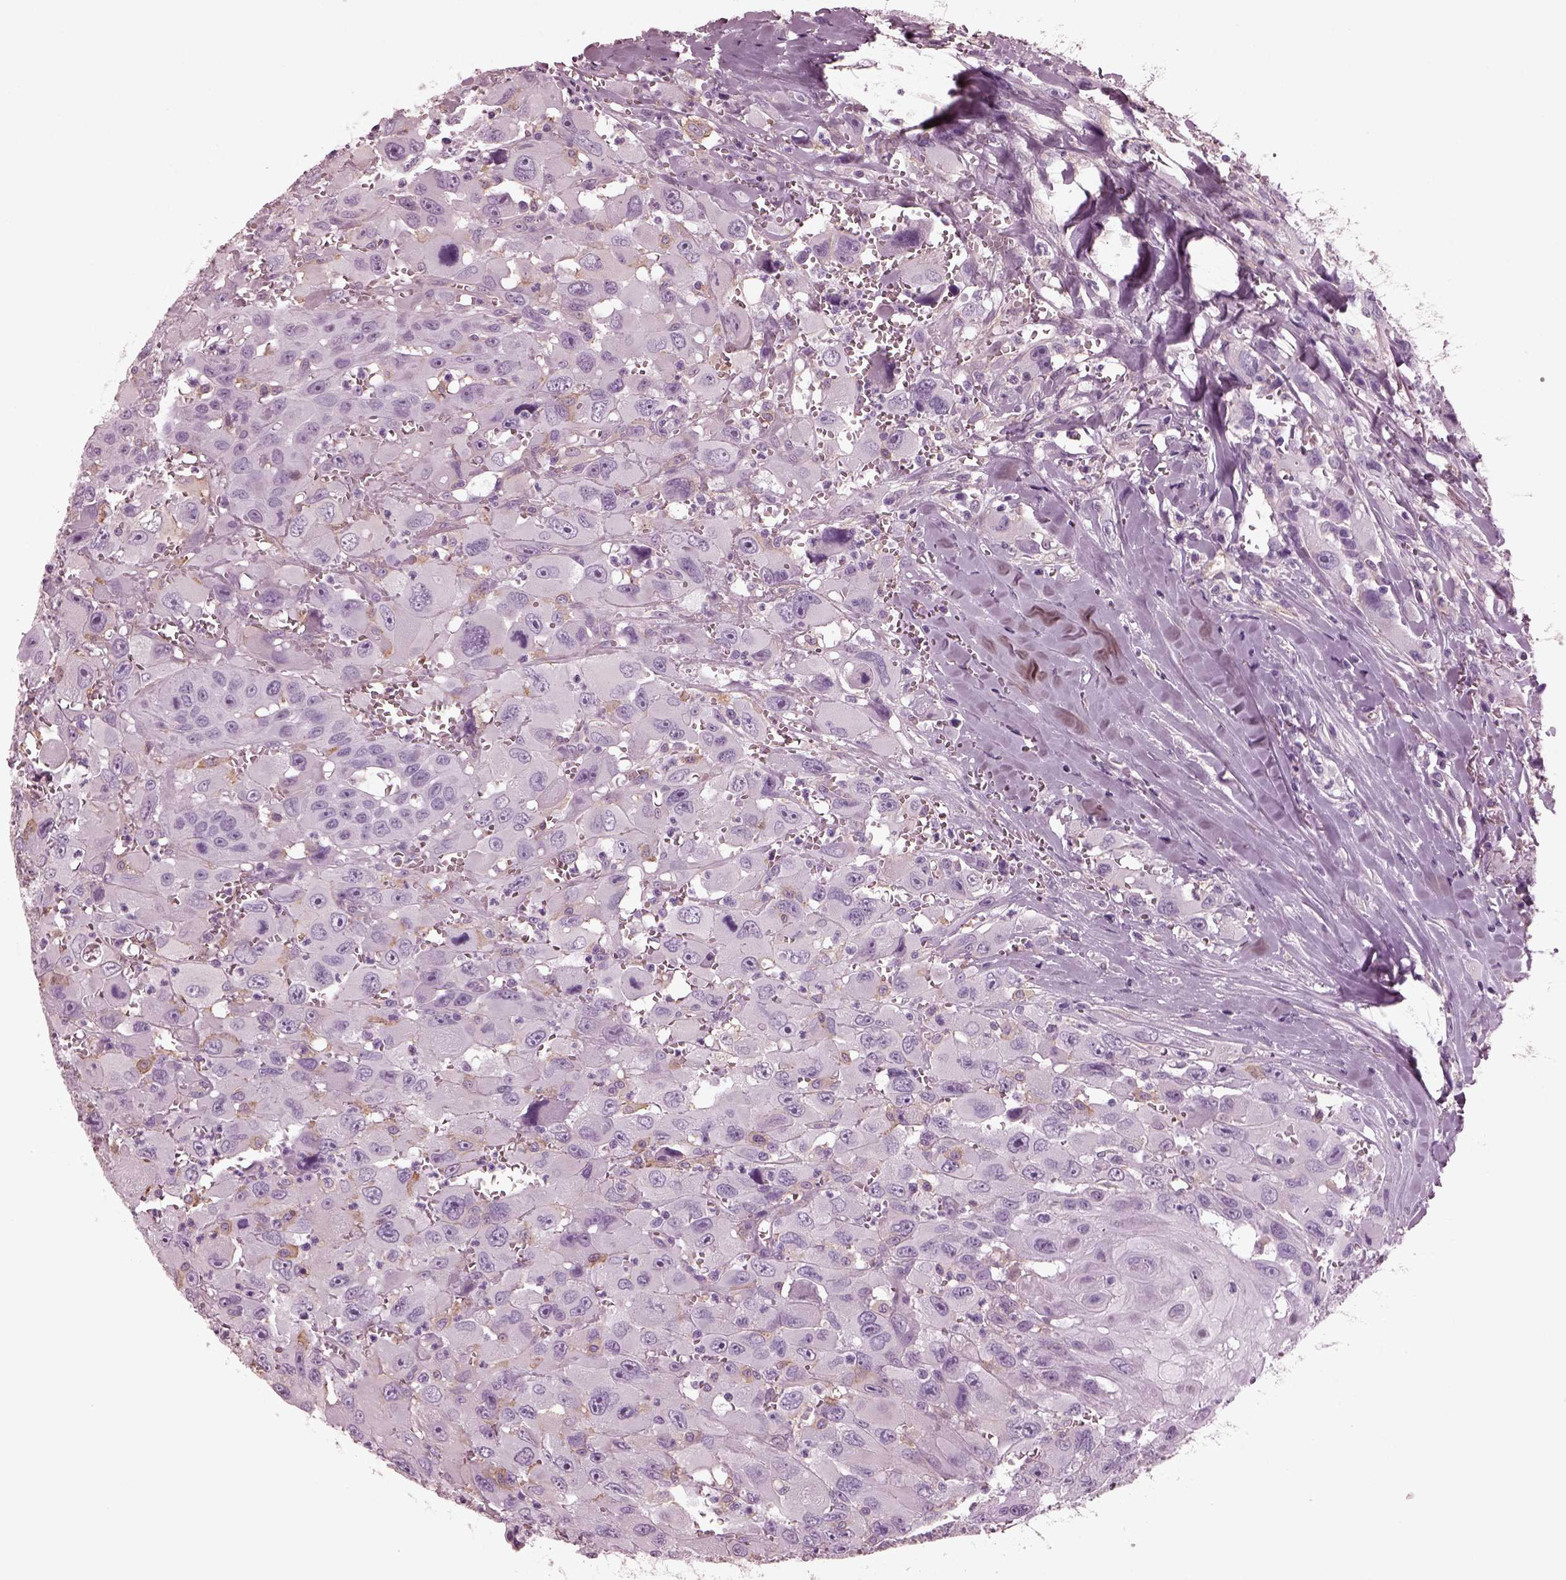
{"staining": {"intensity": "negative", "quantity": "none", "location": "none"}, "tissue": "head and neck cancer", "cell_type": "Tumor cells", "image_type": "cancer", "snomed": [{"axis": "morphology", "description": "Squamous cell carcinoma, NOS"}, {"axis": "morphology", "description": "Squamous cell carcinoma, metastatic, NOS"}, {"axis": "topography", "description": "Oral tissue"}, {"axis": "topography", "description": "Head-Neck"}], "caption": "Immunohistochemical staining of human squamous cell carcinoma (head and neck) reveals no significant staining in tumor cells.", "gene": "CGA", "patient": {"sex": "female", "age": 85}}